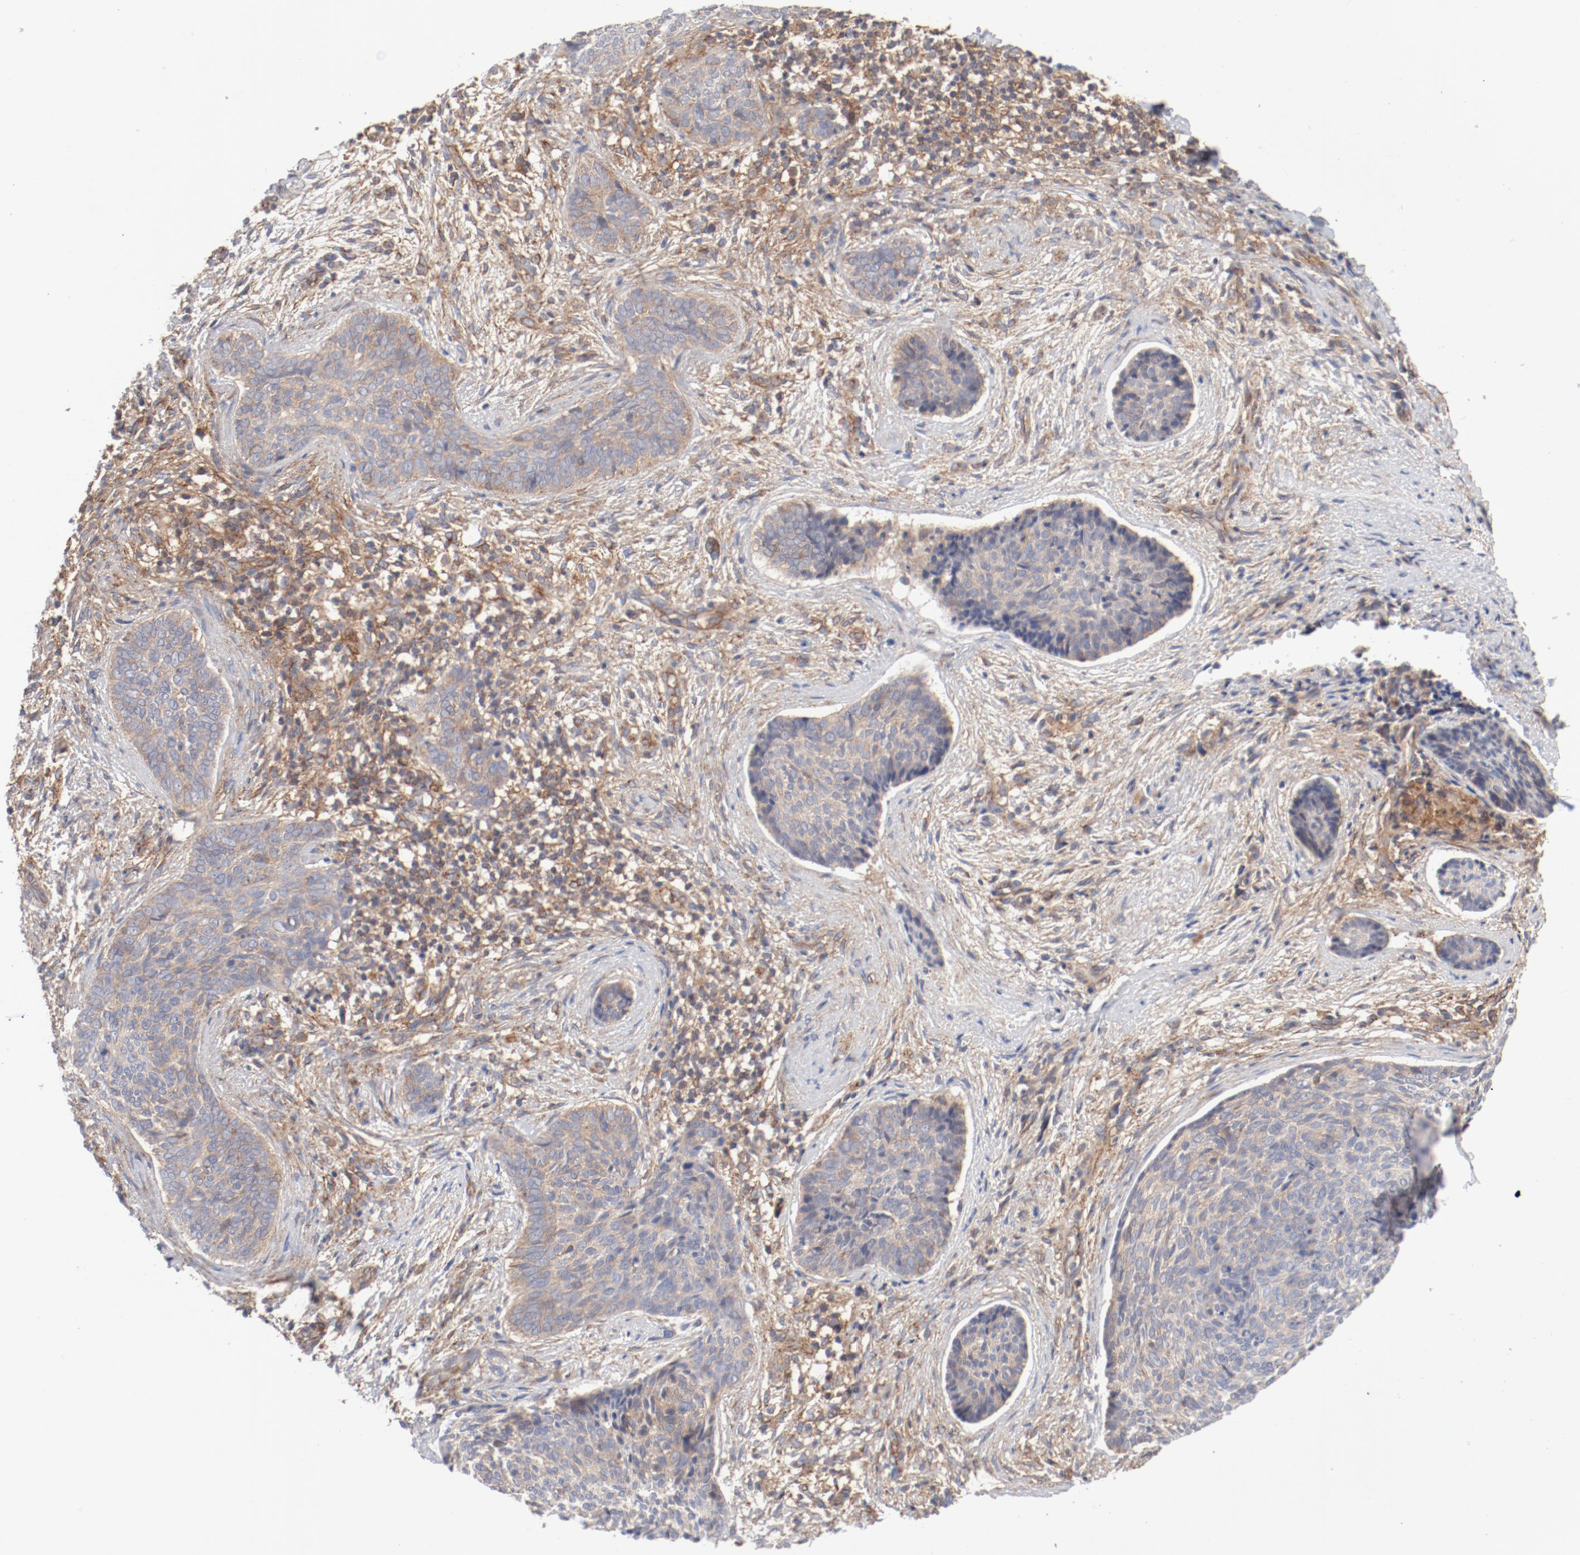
{"staining": {"intensity": "moderate", "quantity": ">75%", "location": "cytoplasmic/membranous"}, "tissue": "skin cancer", "cell_type": "Tumor cells", "image_type": "cancer", "snomed": [{"axis": "morphology", "description": "Normal tissue, NOS"}, {"axis": "morphology", "description": "Basal cell carcinoma"}, {"axis": "topography", "description": "Skin"}], "caption": "Immunohistochemical staining of human skin cancer displays medium levels of moderate cytoplasmic/membranous positivity in approximately >75% of tumor cells. The staining is performed using DAB (3,3'-diaminobenzidine) brown chromogen to label protein expression. The nuclei are counter-stained blue using hematoxylin.", "gene": "AP2A1", "patient": {"sex": "female", "age": 57}}